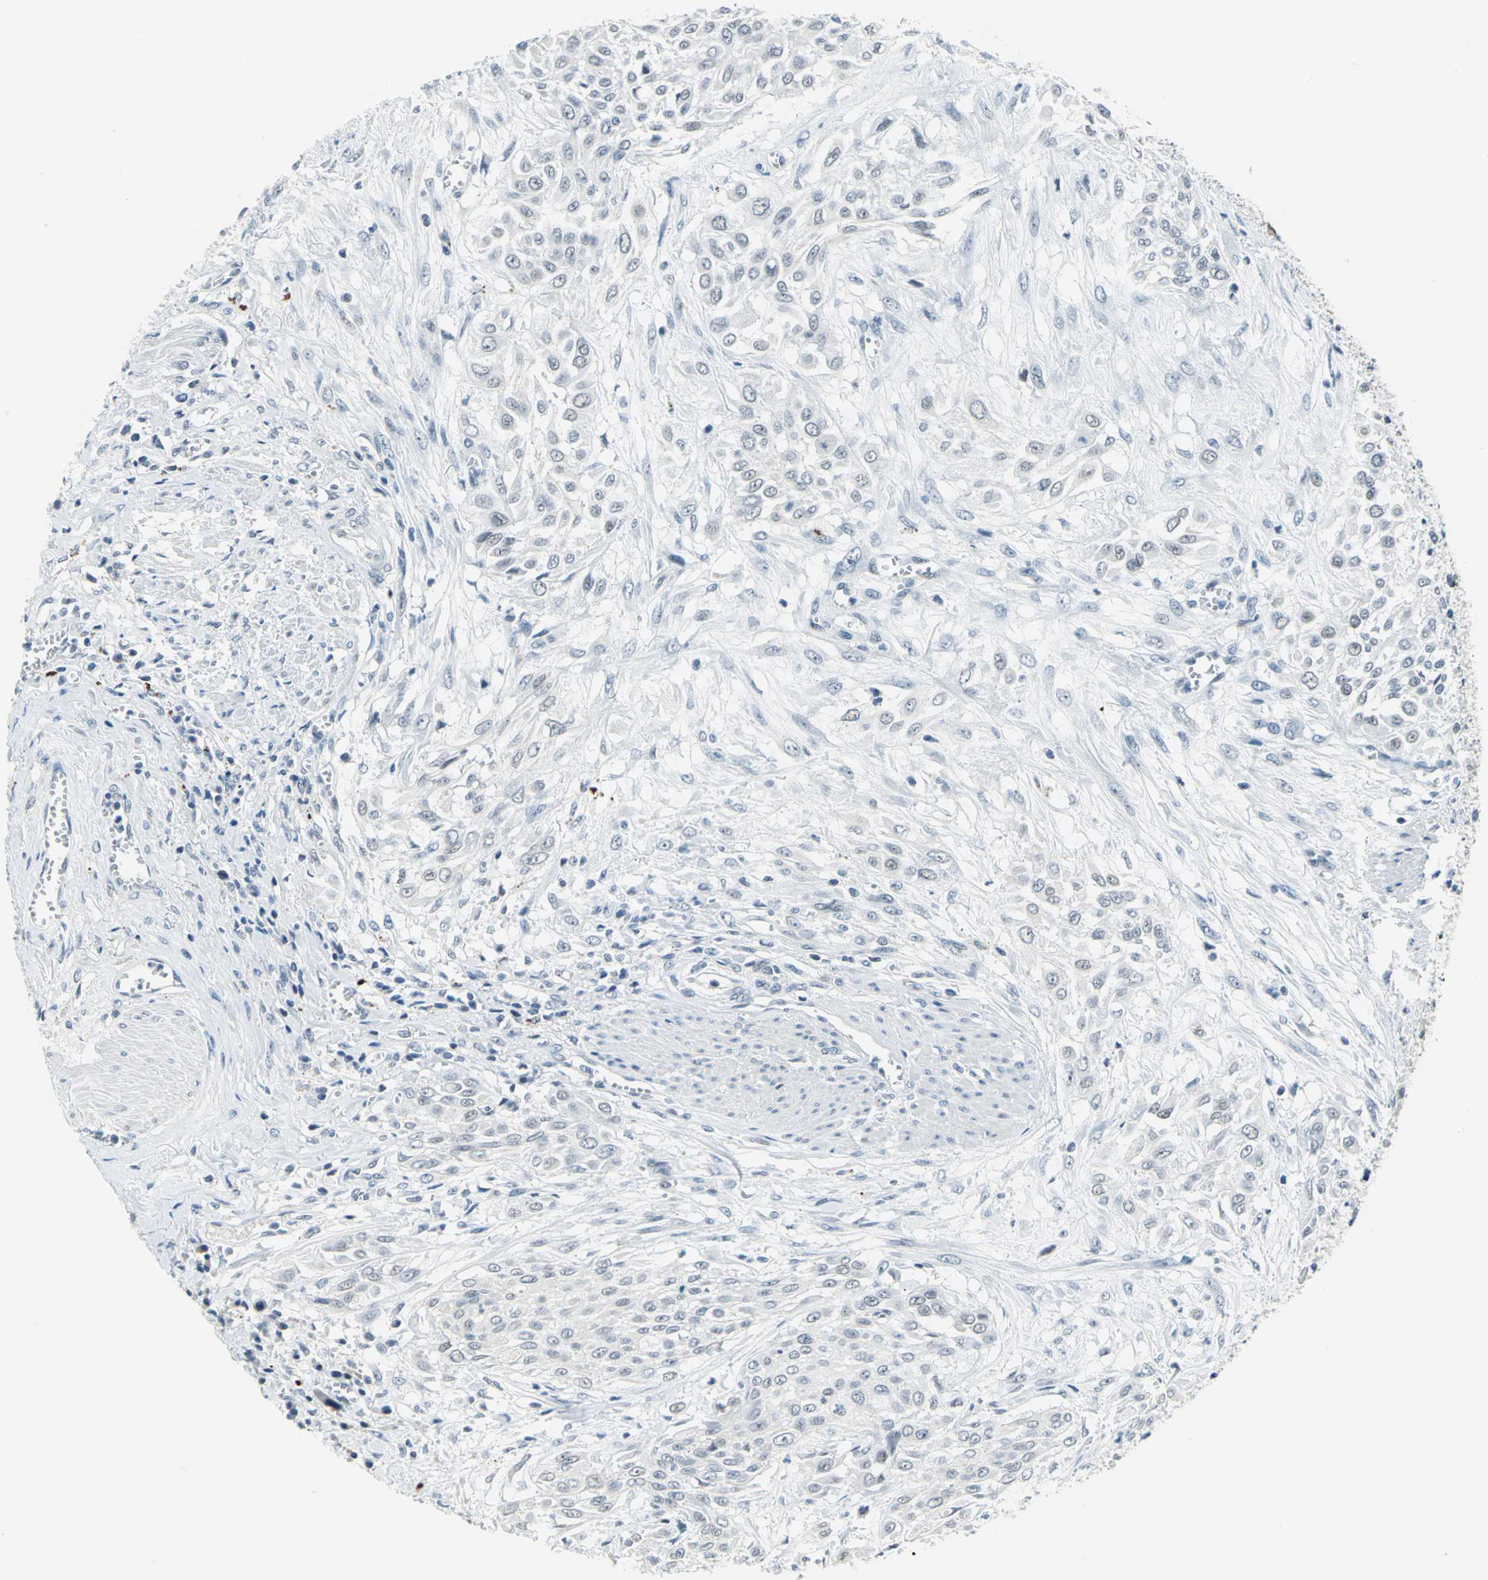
{"staining": {"intensity": "negative", "quantity": "none", "location": "none"}, "tissue": "urothelial cancer", "cell_type": "Tumor cells", "image_type": "cancer", "snomed": [{"axis": "morphology", "description": "Urothelial carcinoma, High grade"}, {"axis": "topography", "description": "Urinary bladder"}], "caption": "Micrograph shows no protein positivity in tumor cells of urothelial carcinoma (high-grade) tissue.", "gene": "RAD17", "patient": {"sex": "male", "age": 57}}